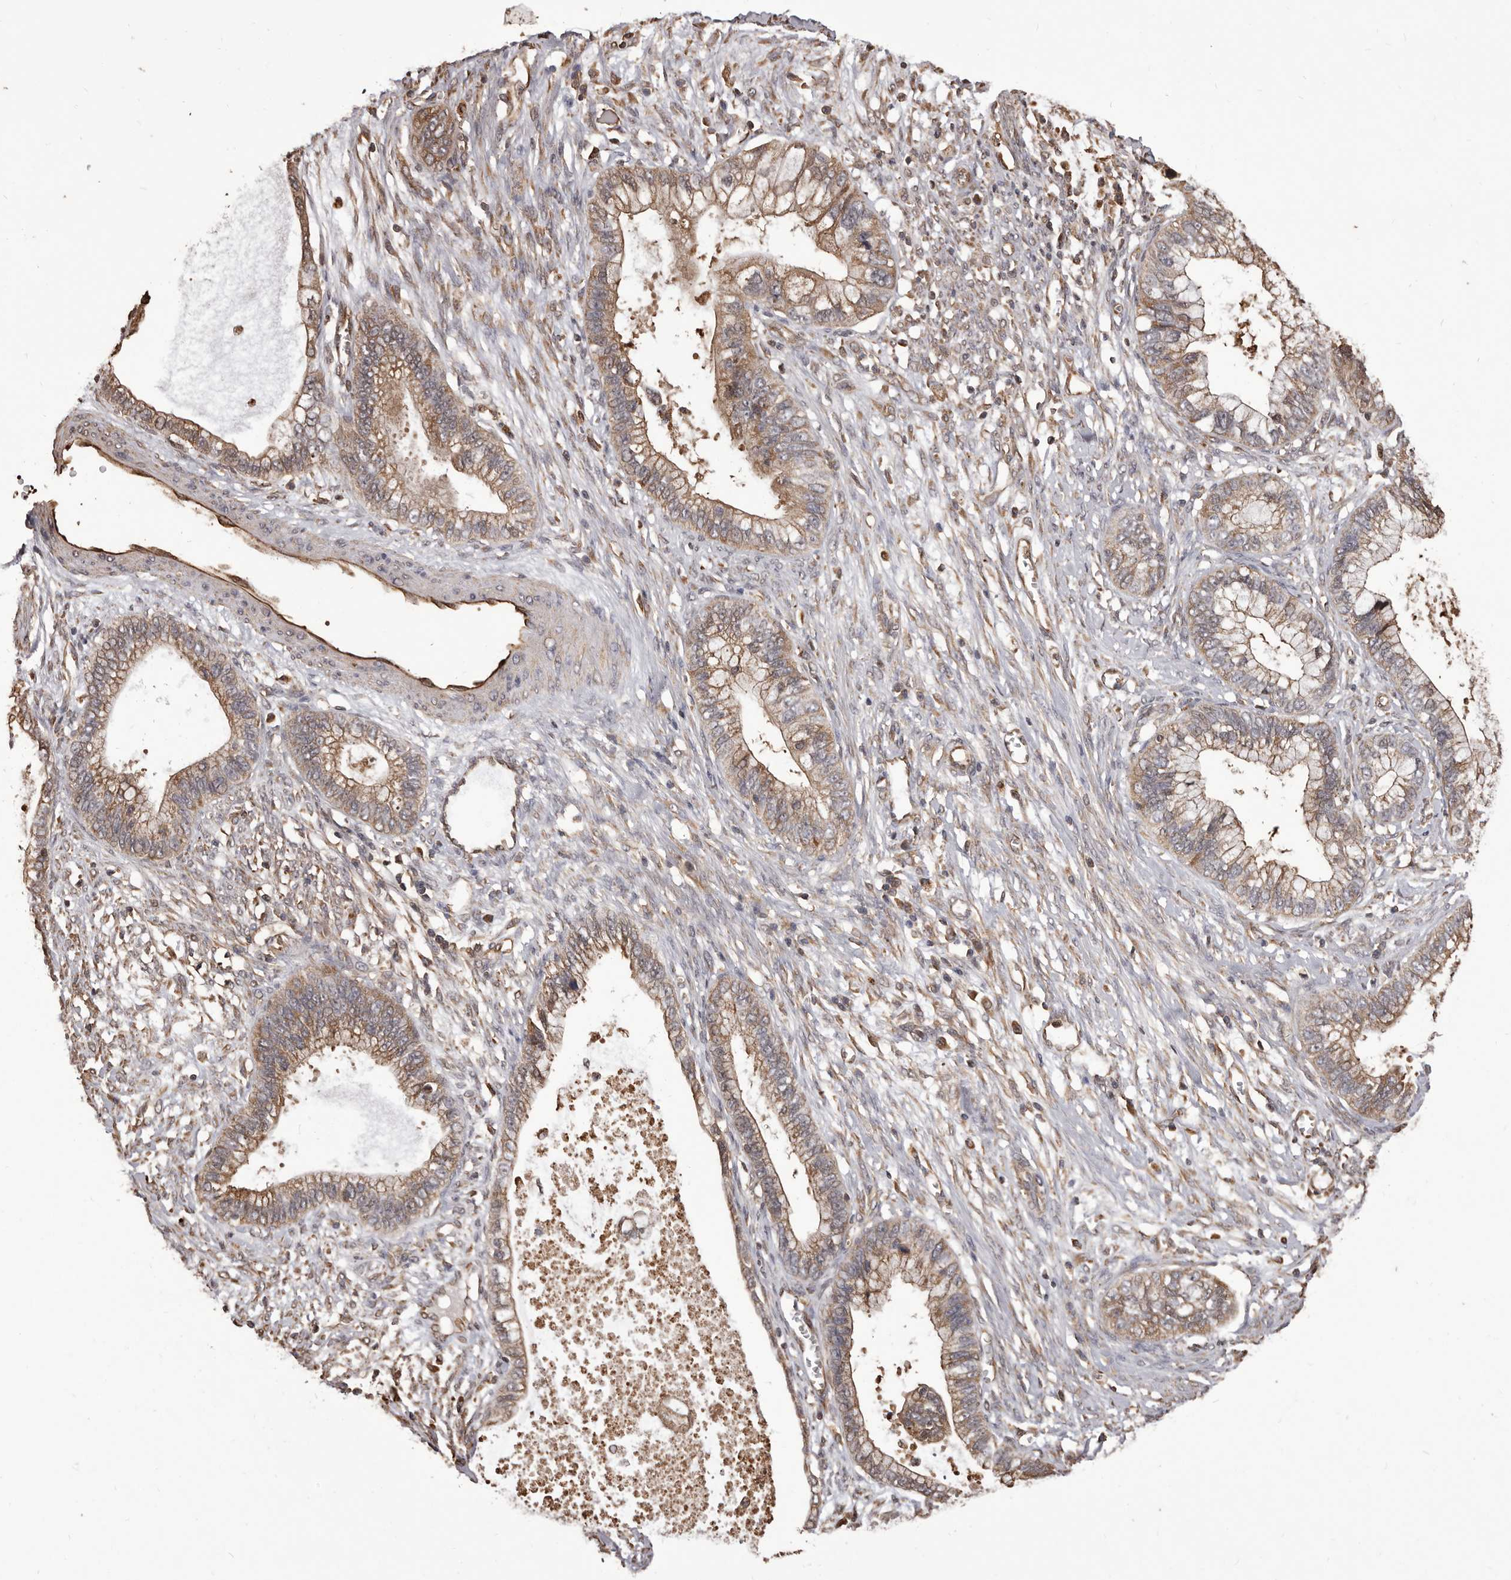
{"staining": {"intensity": "moderate", "quantity": ">75%", "location": "cytoplasmic/membranous"}, "tissue": "cervical cancer", "cell_type": "Tumor cells", "image_type": "cancer", "snomed": [{"axis": "morphology", "description": "Adenocarcinoma, NOS"}, {"axis": "topography", "description": "Cervix"}], "caption": "DAB (3,3'-diaminobenzidine) immunohistochemical staining of human cervical cancer demonstrates moderate cytoplasmic/membranous protein expression in about >75% of tumor cells.", "gene": "ALPK1", "patient": {"sex": "female", "age": 44}}